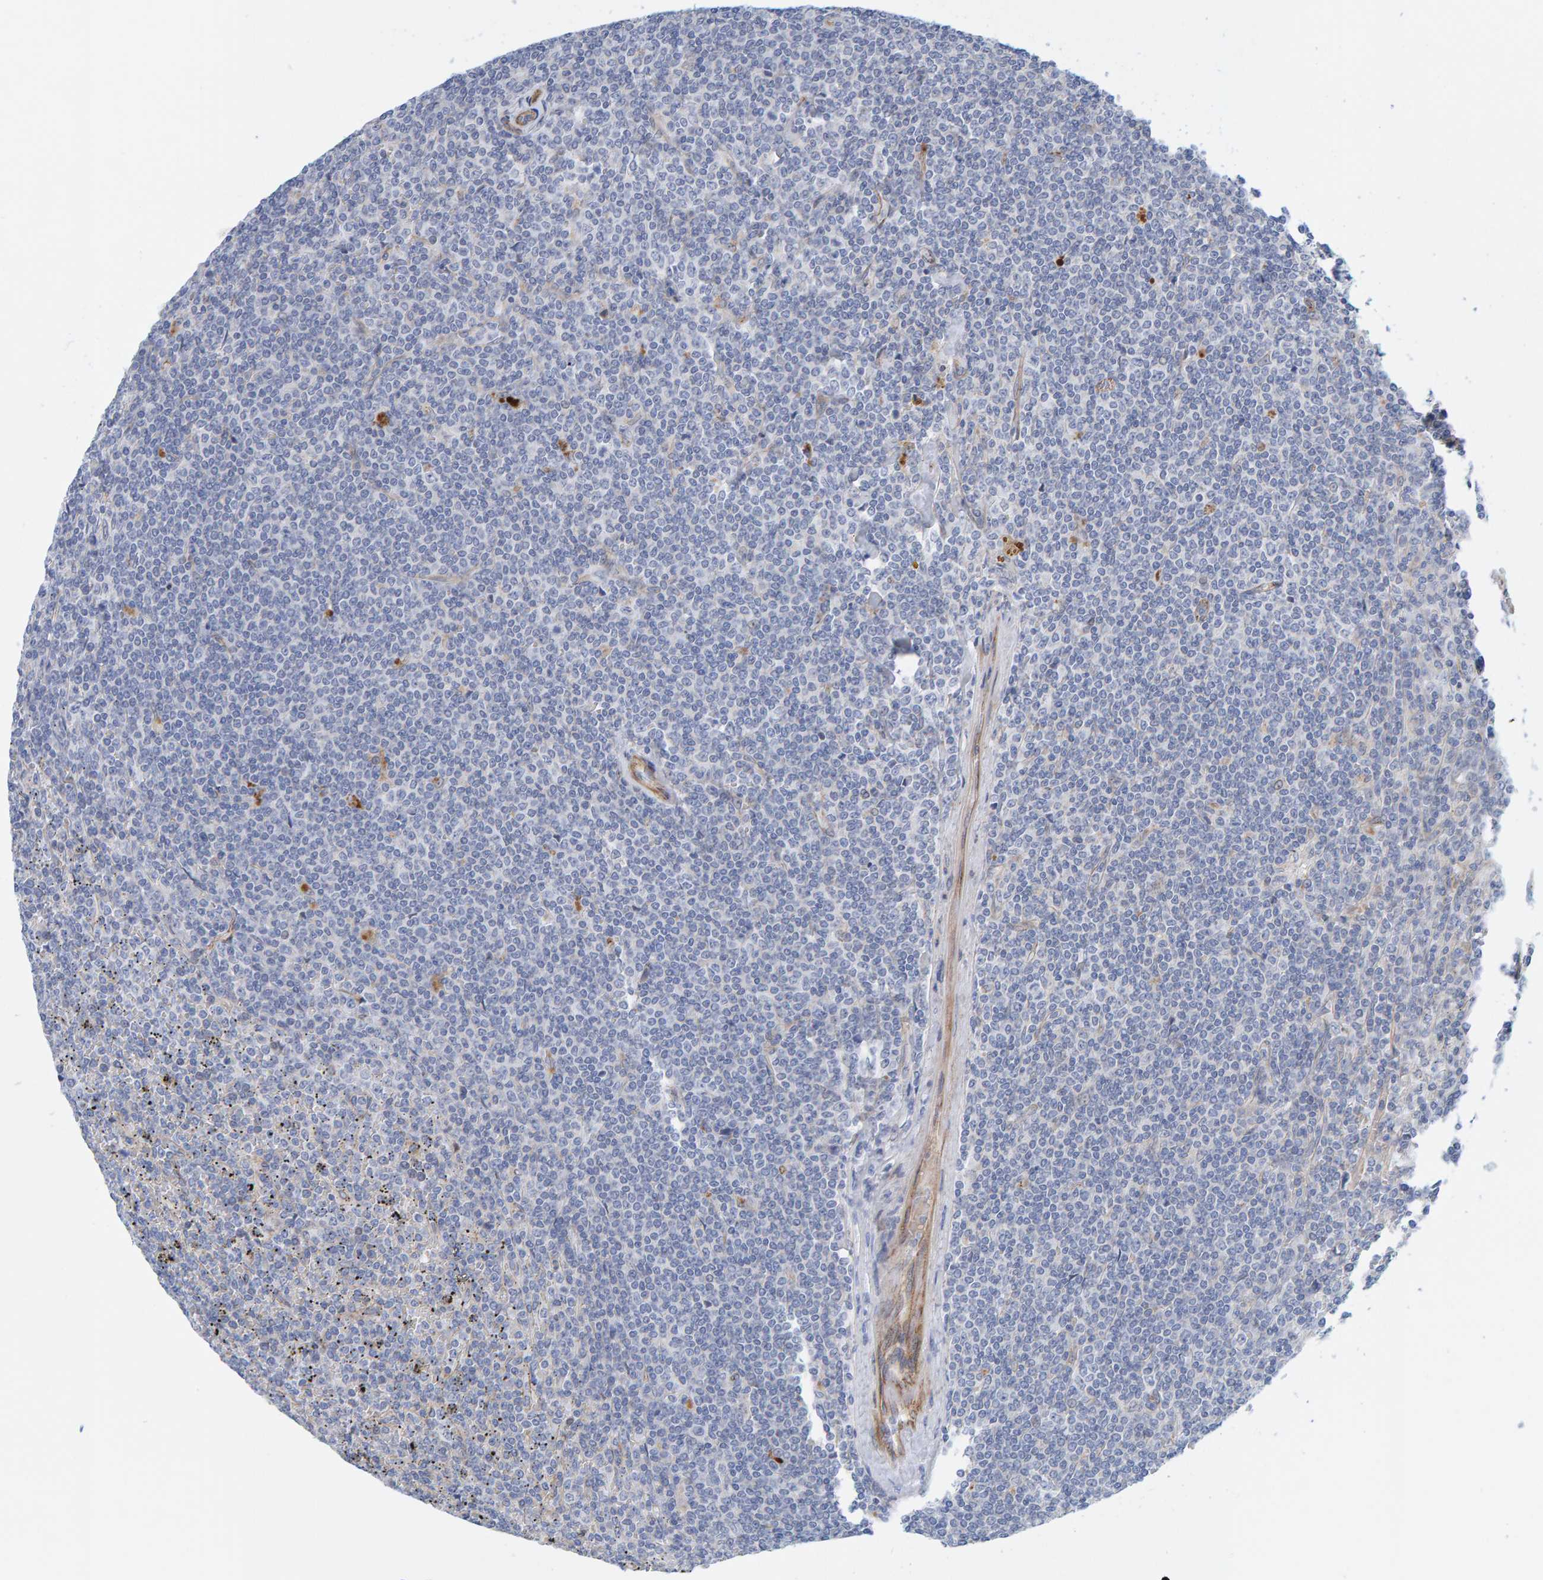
{"staining": {"intensity": "negative", "quantity": "none", "location": "none"}, "tissue": "lymphoma", "cell_type": "Tumor cells", "image_type": "cancer", "snomed": [{"axis": "morphology", "description": "Malignant lymphoma, non-Hodgkin's type, Low grade"}, {"axis": "topography", "description": "Spleen"}], "caption": "Human lymphoma stained for a protein using immunohistochemistry (IHC) exhibits no staining in tumor cells.", "gene": "KRBA2", "patient": {"sex": "female", "age": 19}}